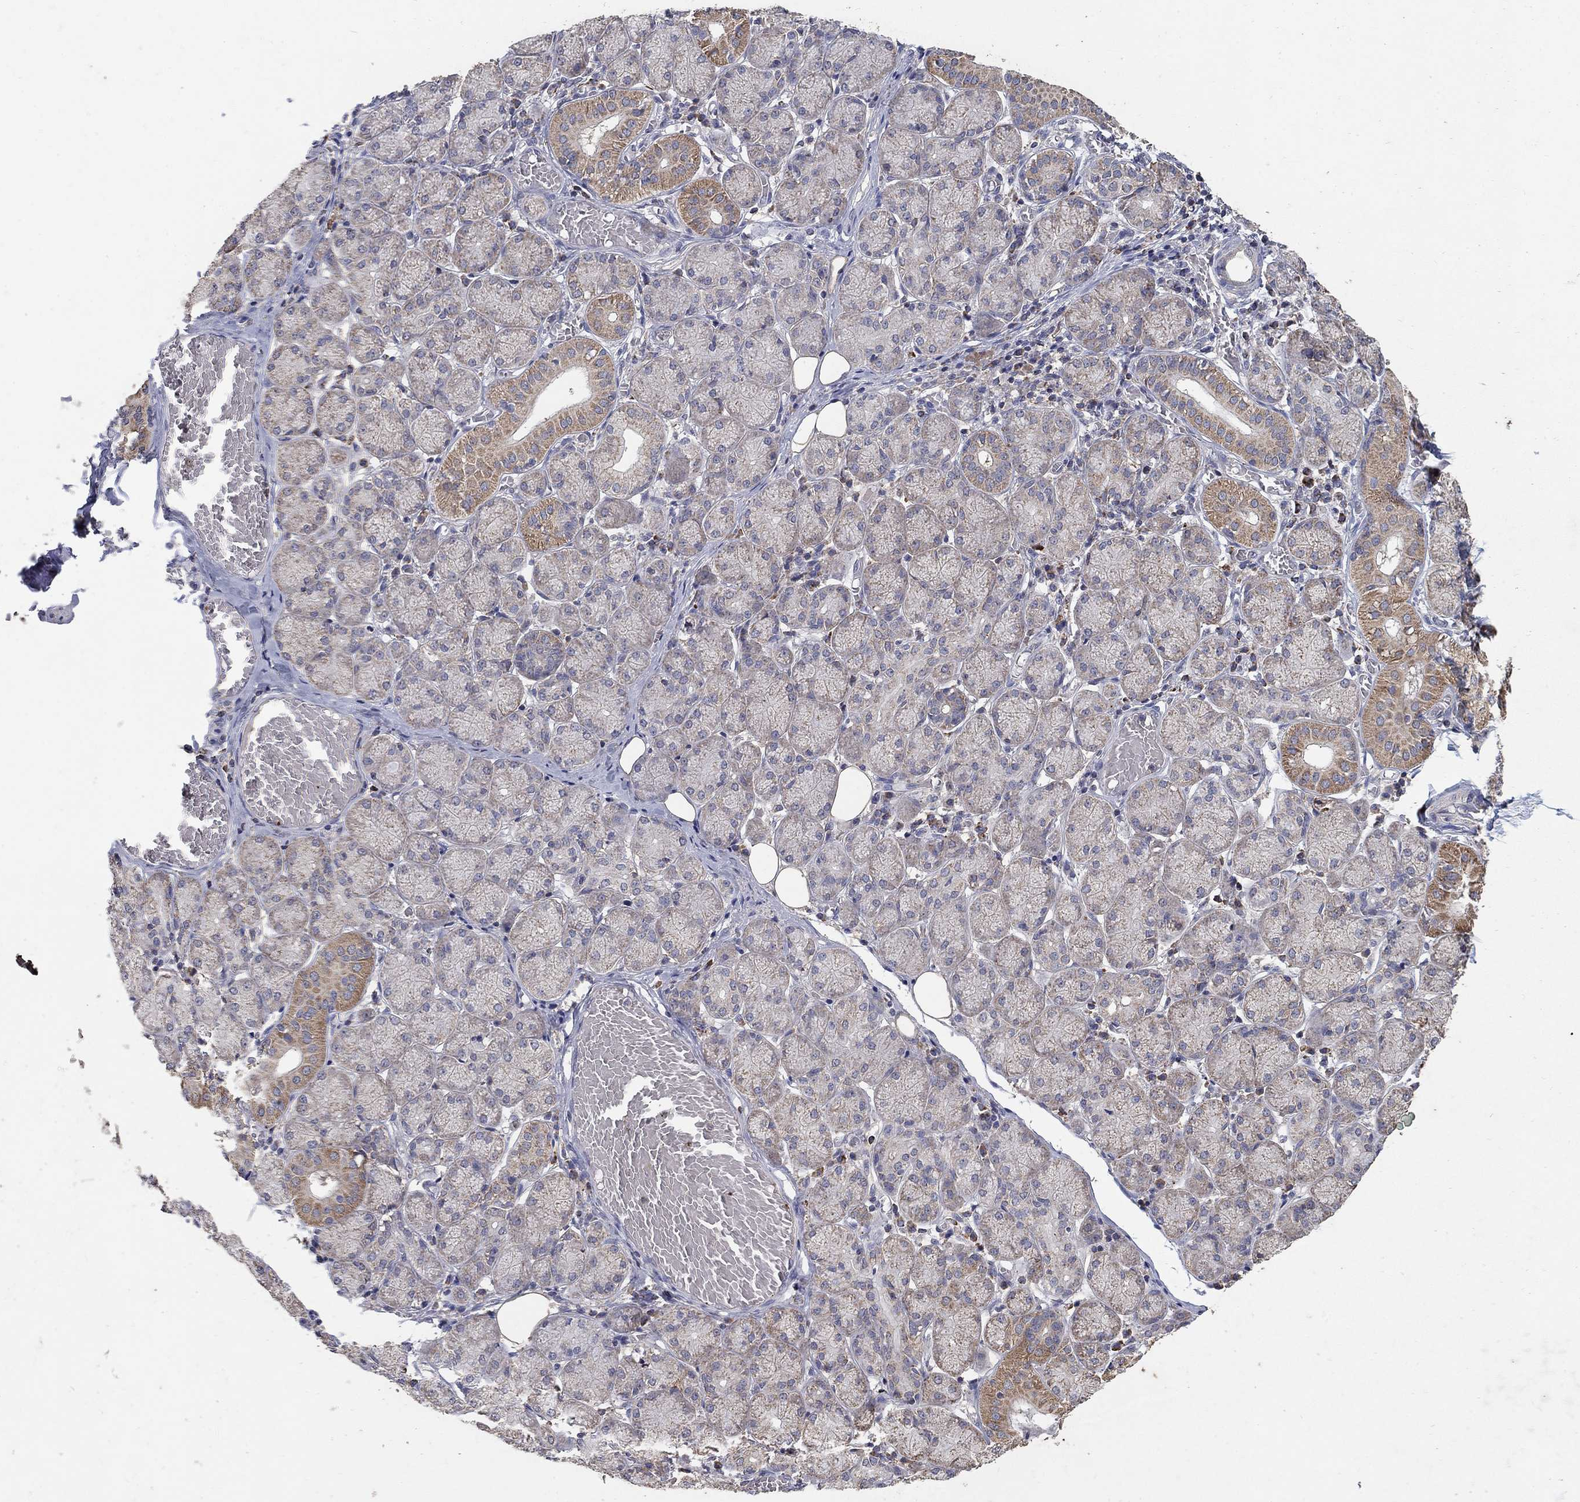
{"staining": {"intensity": "strong", "quantity": "<25%", "location": "cytoplasmic/membranous"}, "tissue": "salivary gland", "cell_type": "Glandular cells", "image_type": "normal", "snomed": [{"axis": "morphology", "description": "Normal tissue, NOS"}, {"axis": "topography", "description": "Salivary gland"}, {"axis": "topography", "description": "Peripheral nerve tissue"}], "caption": "Glandular cells show medium levels of strong cytoplasmic/membranous expression in approximately <25% of cells in unremarkable salivary gland. Using DAB (3,3'-diaminobenzidine) (brown) and hematoxylin (blue) stains, captured at high magnification using brightfield microscopy.", "gene": "GPSM1", "patient": {"sex": "female", "age": 24}}